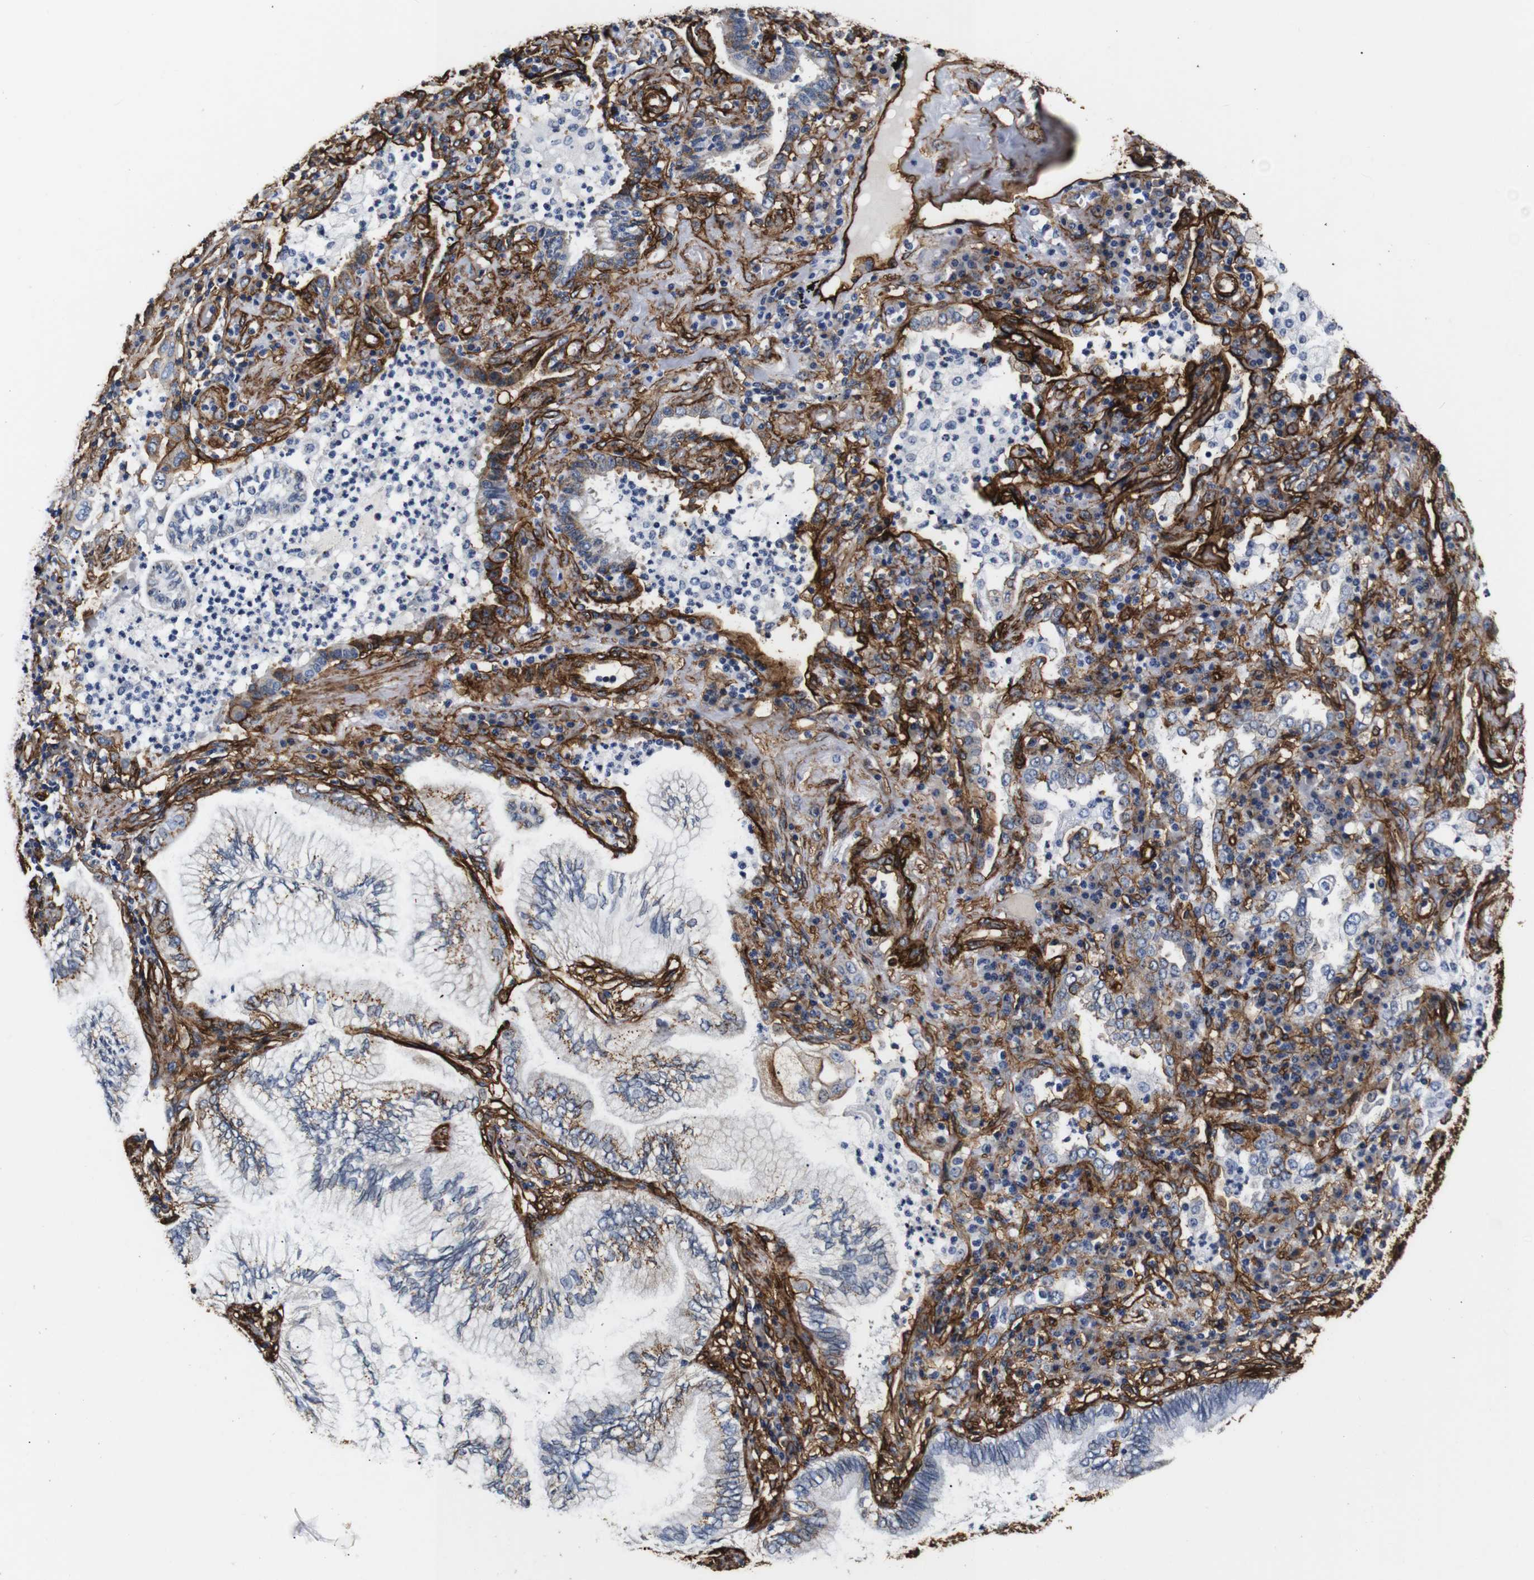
{"staining": {"intensity": "moderate", "quantity": "<25%", "location": "cytoplasmic/membranous"}, "tissue": "lung cancer", "cell_type": "Tumor cells", "image_type": "cancer", "snomed": [{"axis": "morphology", "description": "Normal tissue, NOS"}, {"axis": "morphology", "description": "Adenocarcinoma, NOS"}, {"axis": "topography", "description": "Bronchus"}, {"axis": "topography", "description": "Lung"}], "caption": "Immunohistochemistry (DAB) staining of human lung cancer (adenocarcinoma) exhibits moderate cytoplasmic/membranous protein expression in about <25% of tumor cells. Using DAB (3,3'-diaminobenzidine) (brown) and hematoxylin (blue) stains, captured at high magnification using brightfield microscopy.", "gene": "CAV2", "patient": {"sex": "female", "age": 70}}